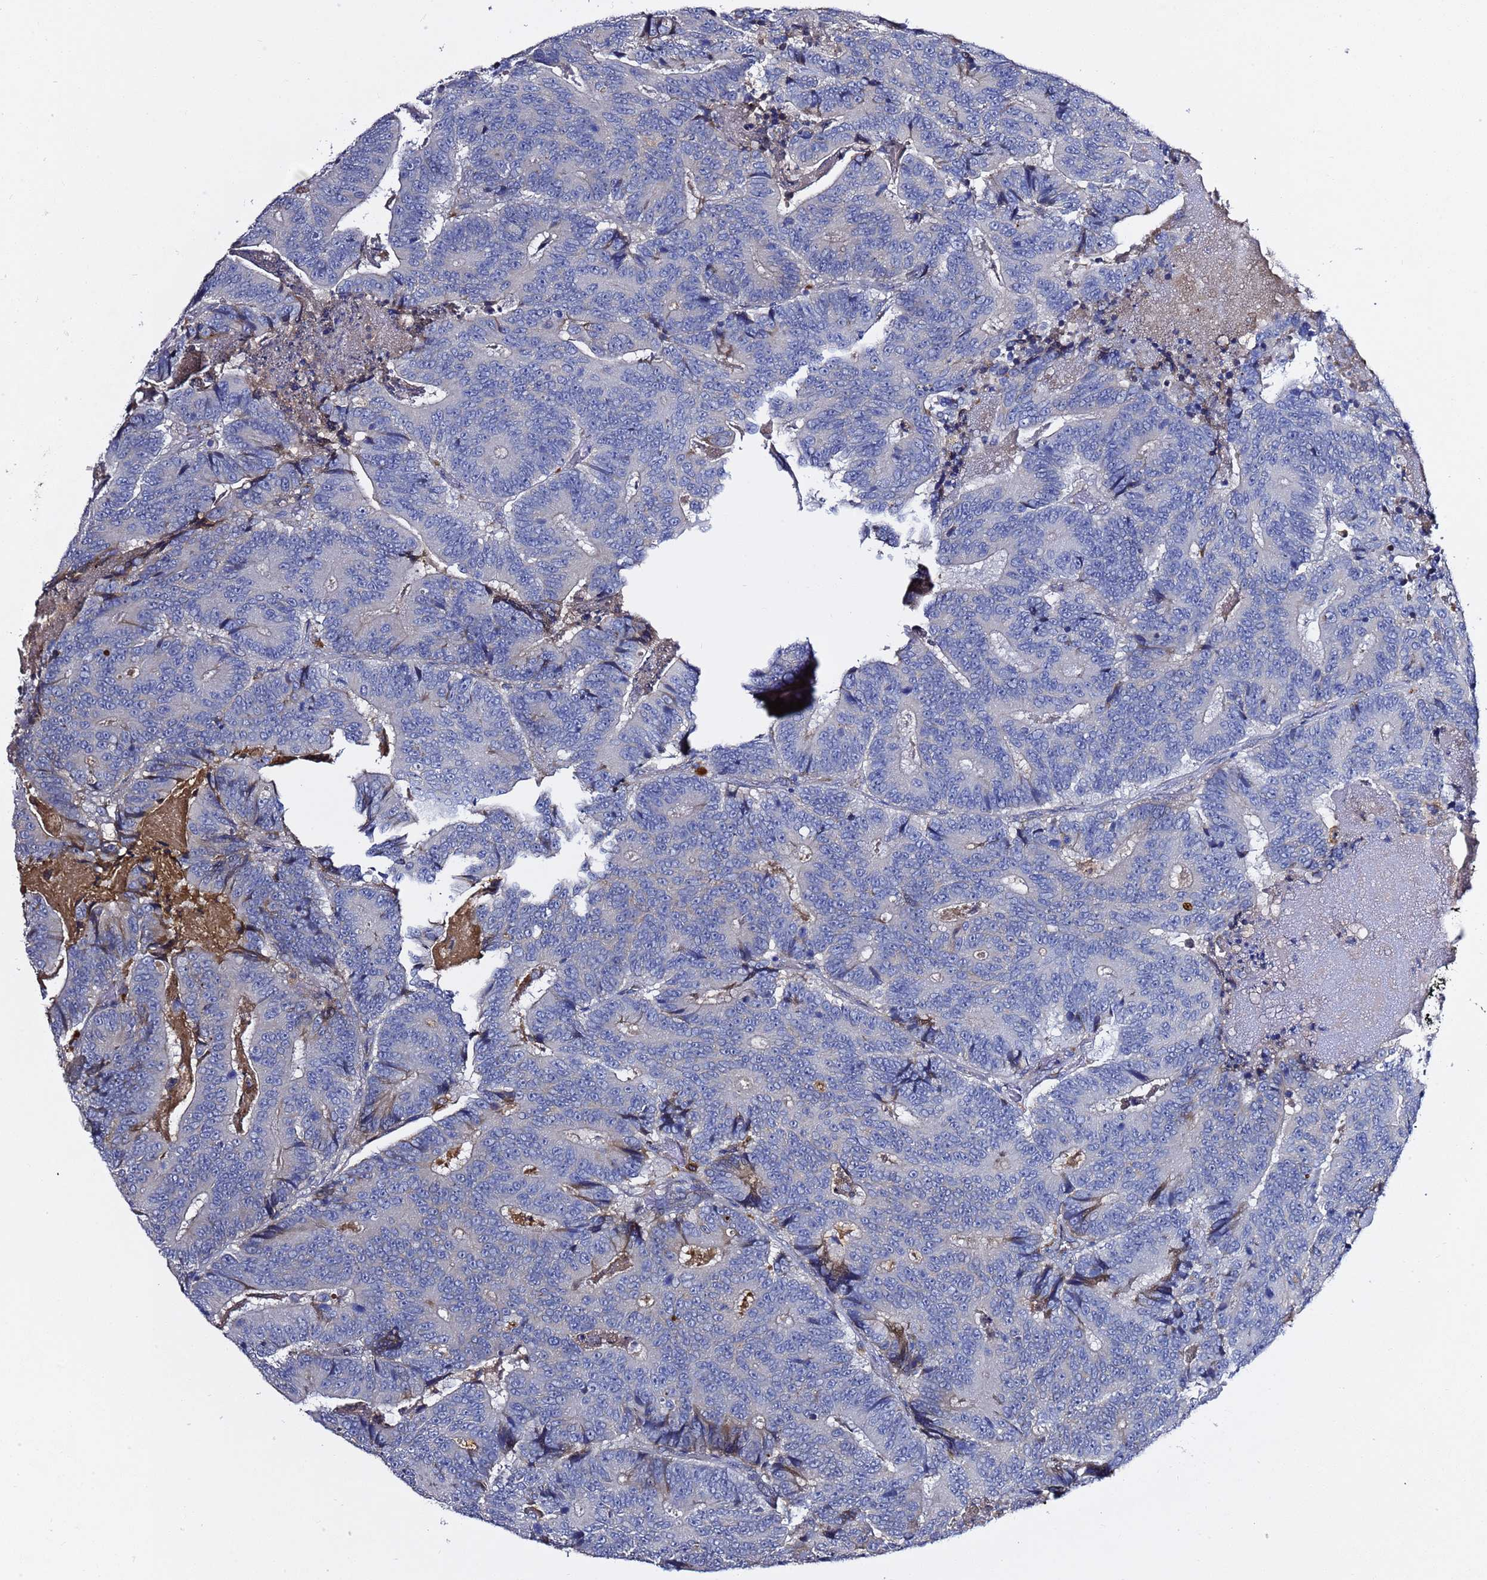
{"staining": {"intensity": "negative", "quantity": "none", "location": "none"}, "tissue": "colorectal cancer", "cell_type": "Tumor cells", "image_type": "cancer", "snomed": [{"axis": "morphology", "description": "Adenocarcinoma, NOS"}, {"axis": "topography", "description": "Colon"}], "caption": "Histopathology image shows no significant protein staining in tumor cells of colorectal cancer. The staining is performed using DAB brown chromogen with nuclei counter-stained in using hematoxylin.", "gene": "NAT2", "patient": {"sex": "male", "age": 83}}